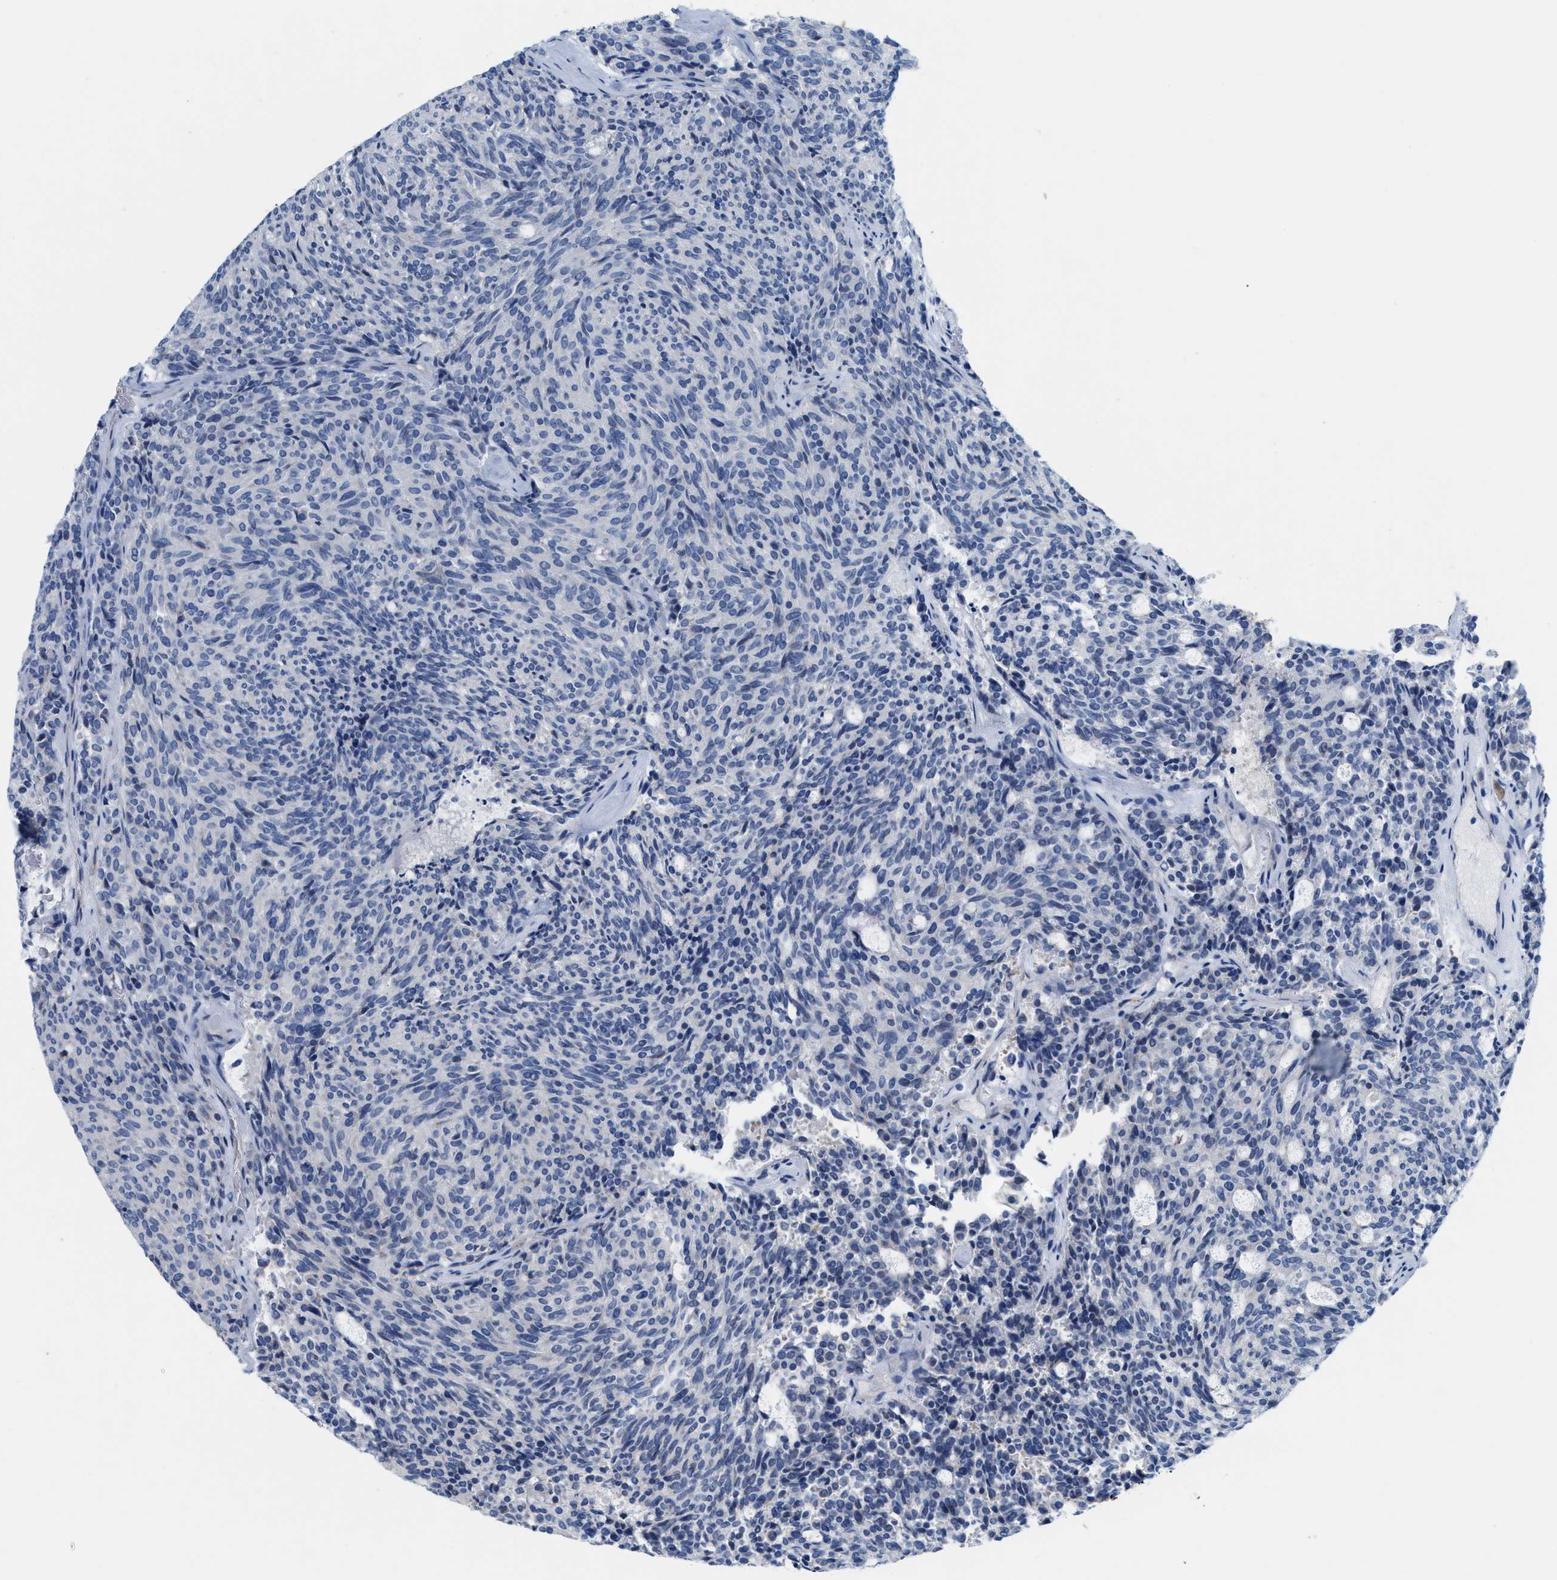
{"staining": {"intensity": "negative", "quantity": "none", "location": "none"}, "tissue": "carcinoid", "cell_type": "Tumor cells", "image_type": "cancer", "snomed": [{"axis": "morphology", "description": "Carcinoid, malignant, NOS"}, {"axis": "topography", "description": "Pancreas"}], "caption": "This is an immunohistochemistry (IHC) micrograph of malignant carcinoid. There is no expression in tumor cells.", "gene": "CPA2", "patient": {"sex": "female", "age": 54}}